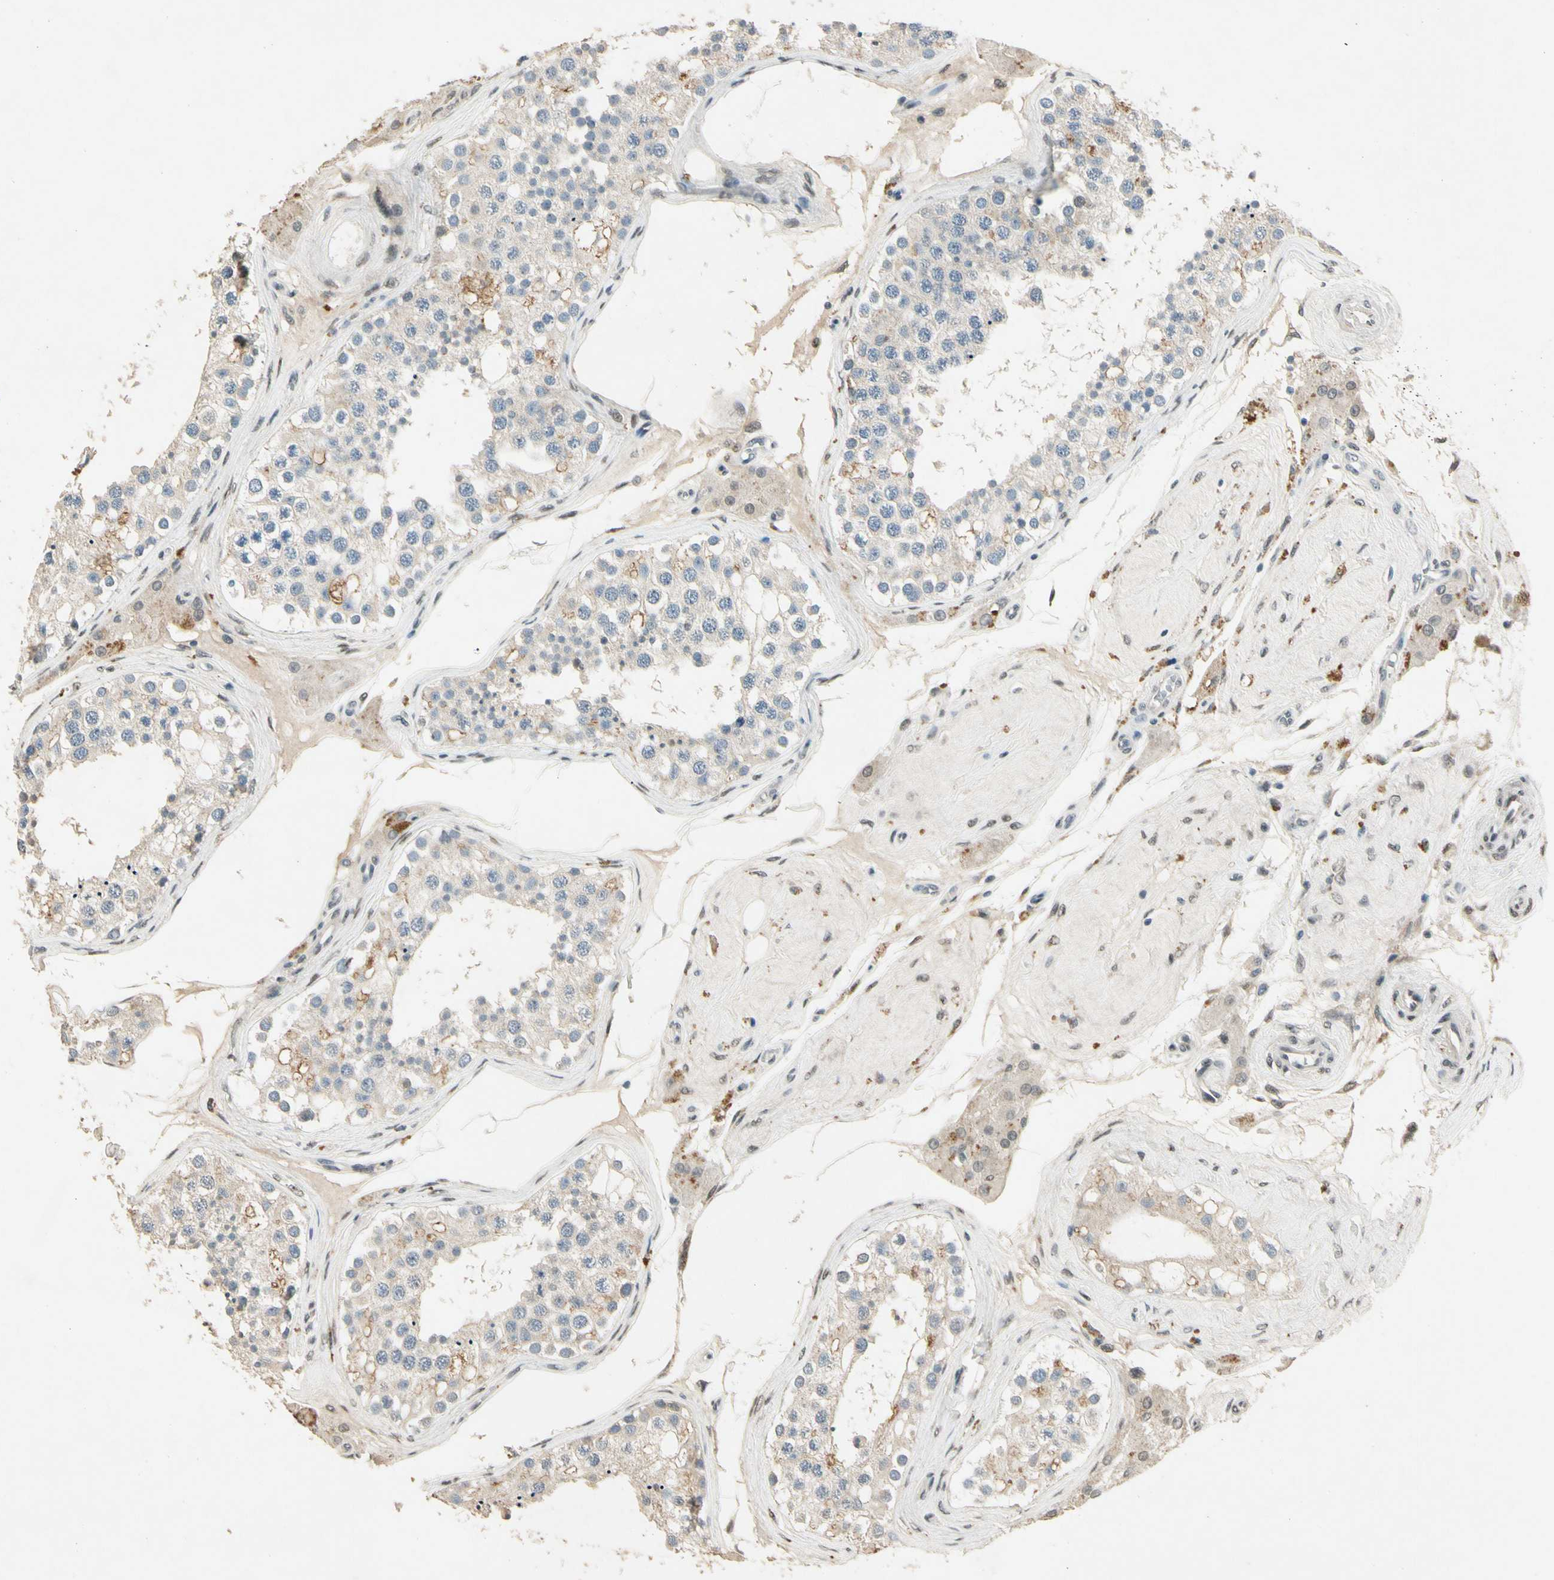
{"staining": {"intensity": "weak", "quantity": "25%-75%", "location": "cytoplasmic/membranous"}, "tissue": "testis", "cell_type": "Cells in seminiferous ducts", "image_type": "normal", "snomed": [{"axis": "morphology", "description": "Normal tissue, NOS"}, {"axis": "topography", "description": "Testis"}], "caption": "Immunohistochemical staining of normal testis reveals low levels of weak cytoplasmic/membranous staining in about 25%-75% of cells in seminiferous ducts.", "gene": "ZBTB4", "patient": {"sex": "male", "age": 68}}